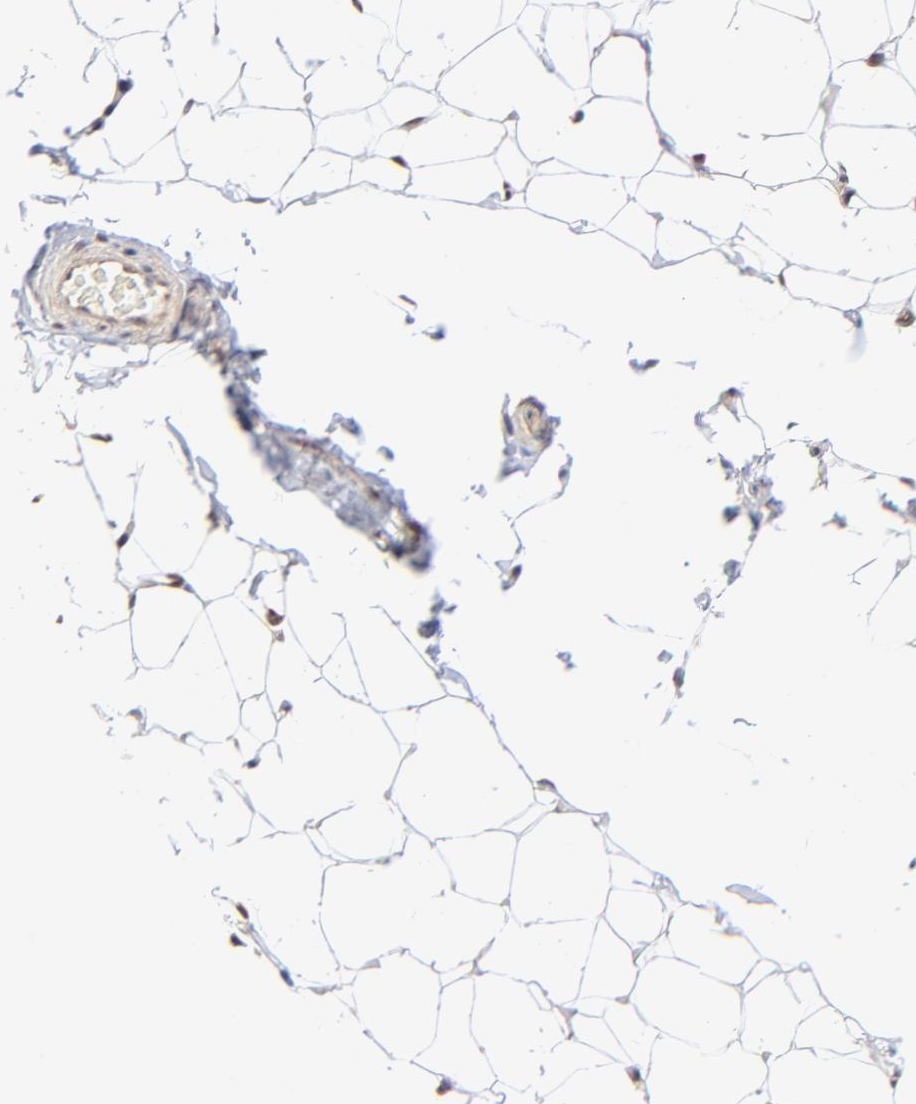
{"staining": {"intensity": "moderate", "quantity": ">75%", "location": "nuclear"}, "tissue": "adipose tissue", "cell_type": "Adipocytes", "image_type": "normal", "snomed": [{"axis": "morphology", "description": "Normal tissue, NOS"}, {"axis": "topography", "description": "Soft tissue"}], "caption": "Adipocytes reveal medium levels of moderate nuclear expression in approximately >75% of cells in normal adipose tissue.", "gene": "PSMC4", "patient": {"sex": "male", "age": 26}}